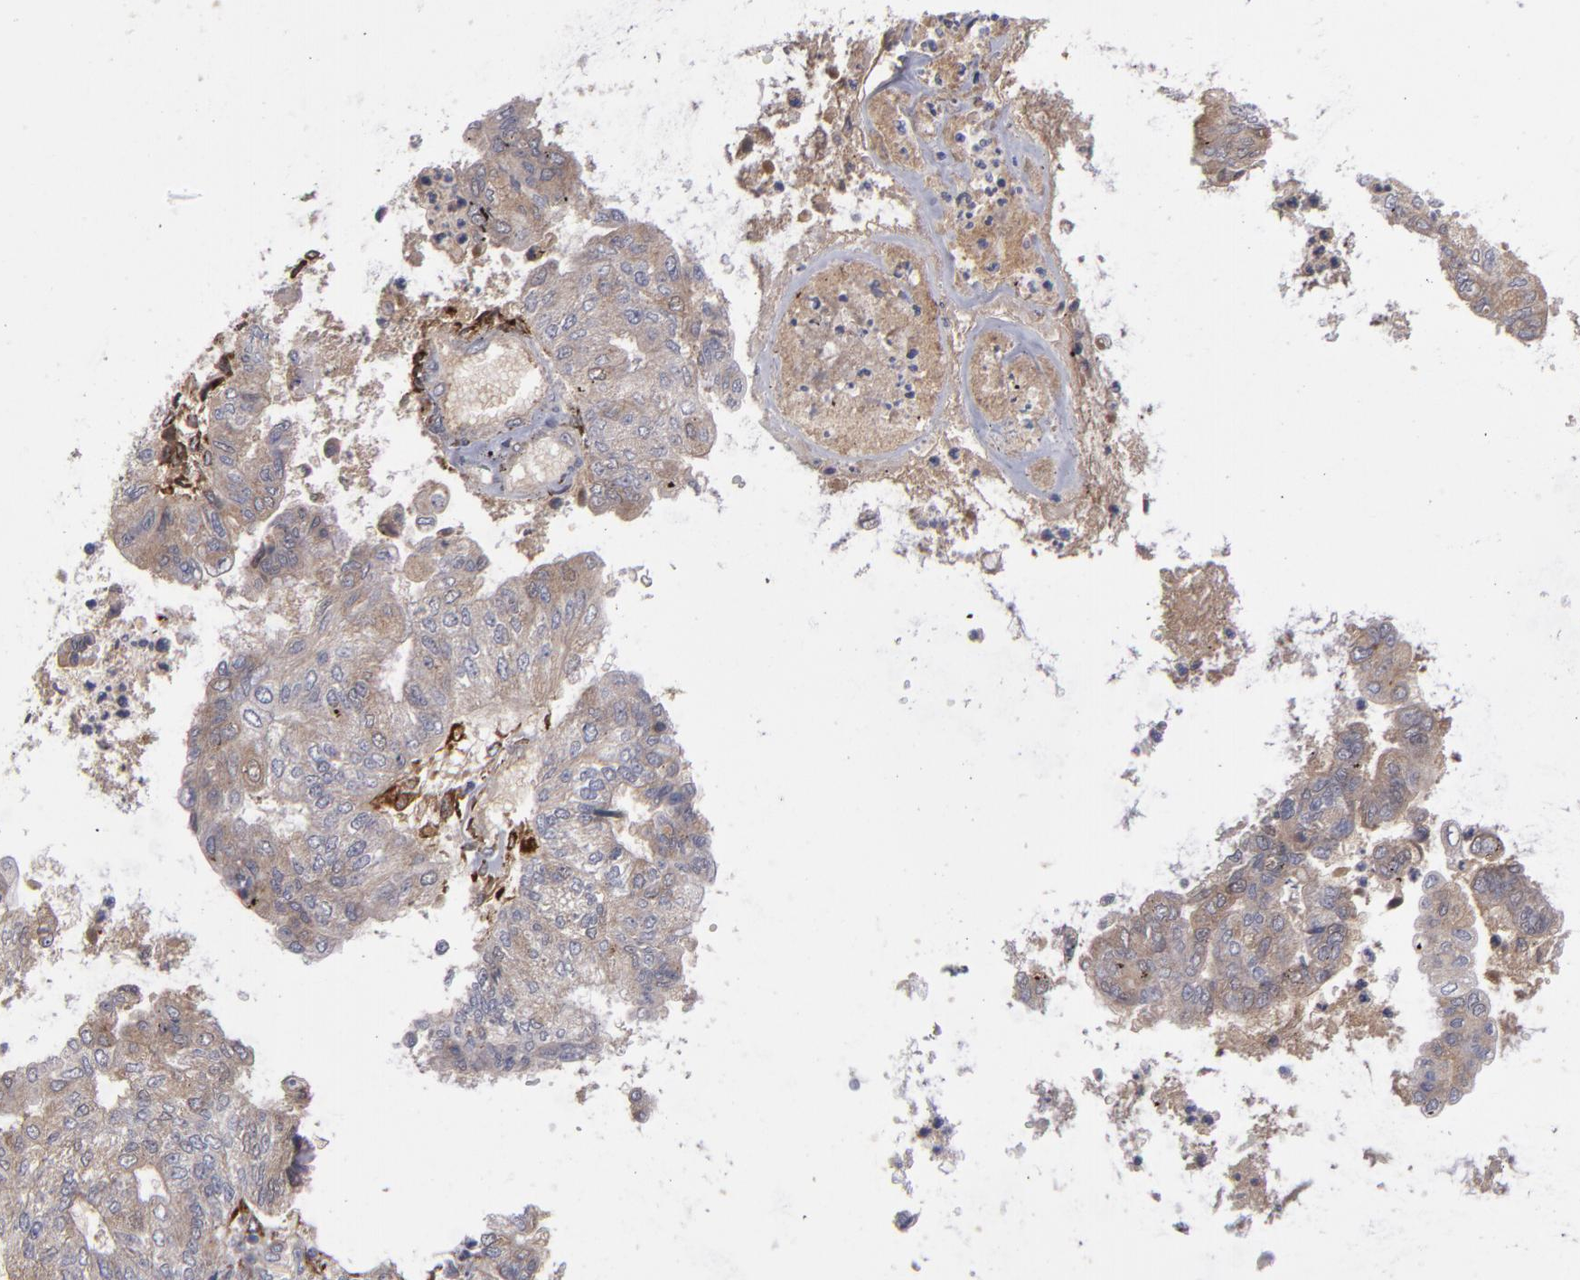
{"staining": {"intensity": "weak", "quantity": ">75%", "location": "cytoplasmic/membranous"}, "tissue": "endometrial cancer", "cell_type": "Tumor cells", "image_type": "cancer", "snomed": [{"axis": "morphology", "description": "Adenocarcinoma, NOS"}, {"axis": "topography", "description": "Endometrium"}], "caption": "An immunohistochemistry (IHC) histopathology image of neoplastic tissue is shown. Protein staining in brown labels weak cytoplasmic/membranous positivity in endometrial cancer (adenocarcinoma) within tumor cells.", "gene": "MMP11", "patient": {"sex": "female", "age": 59}}